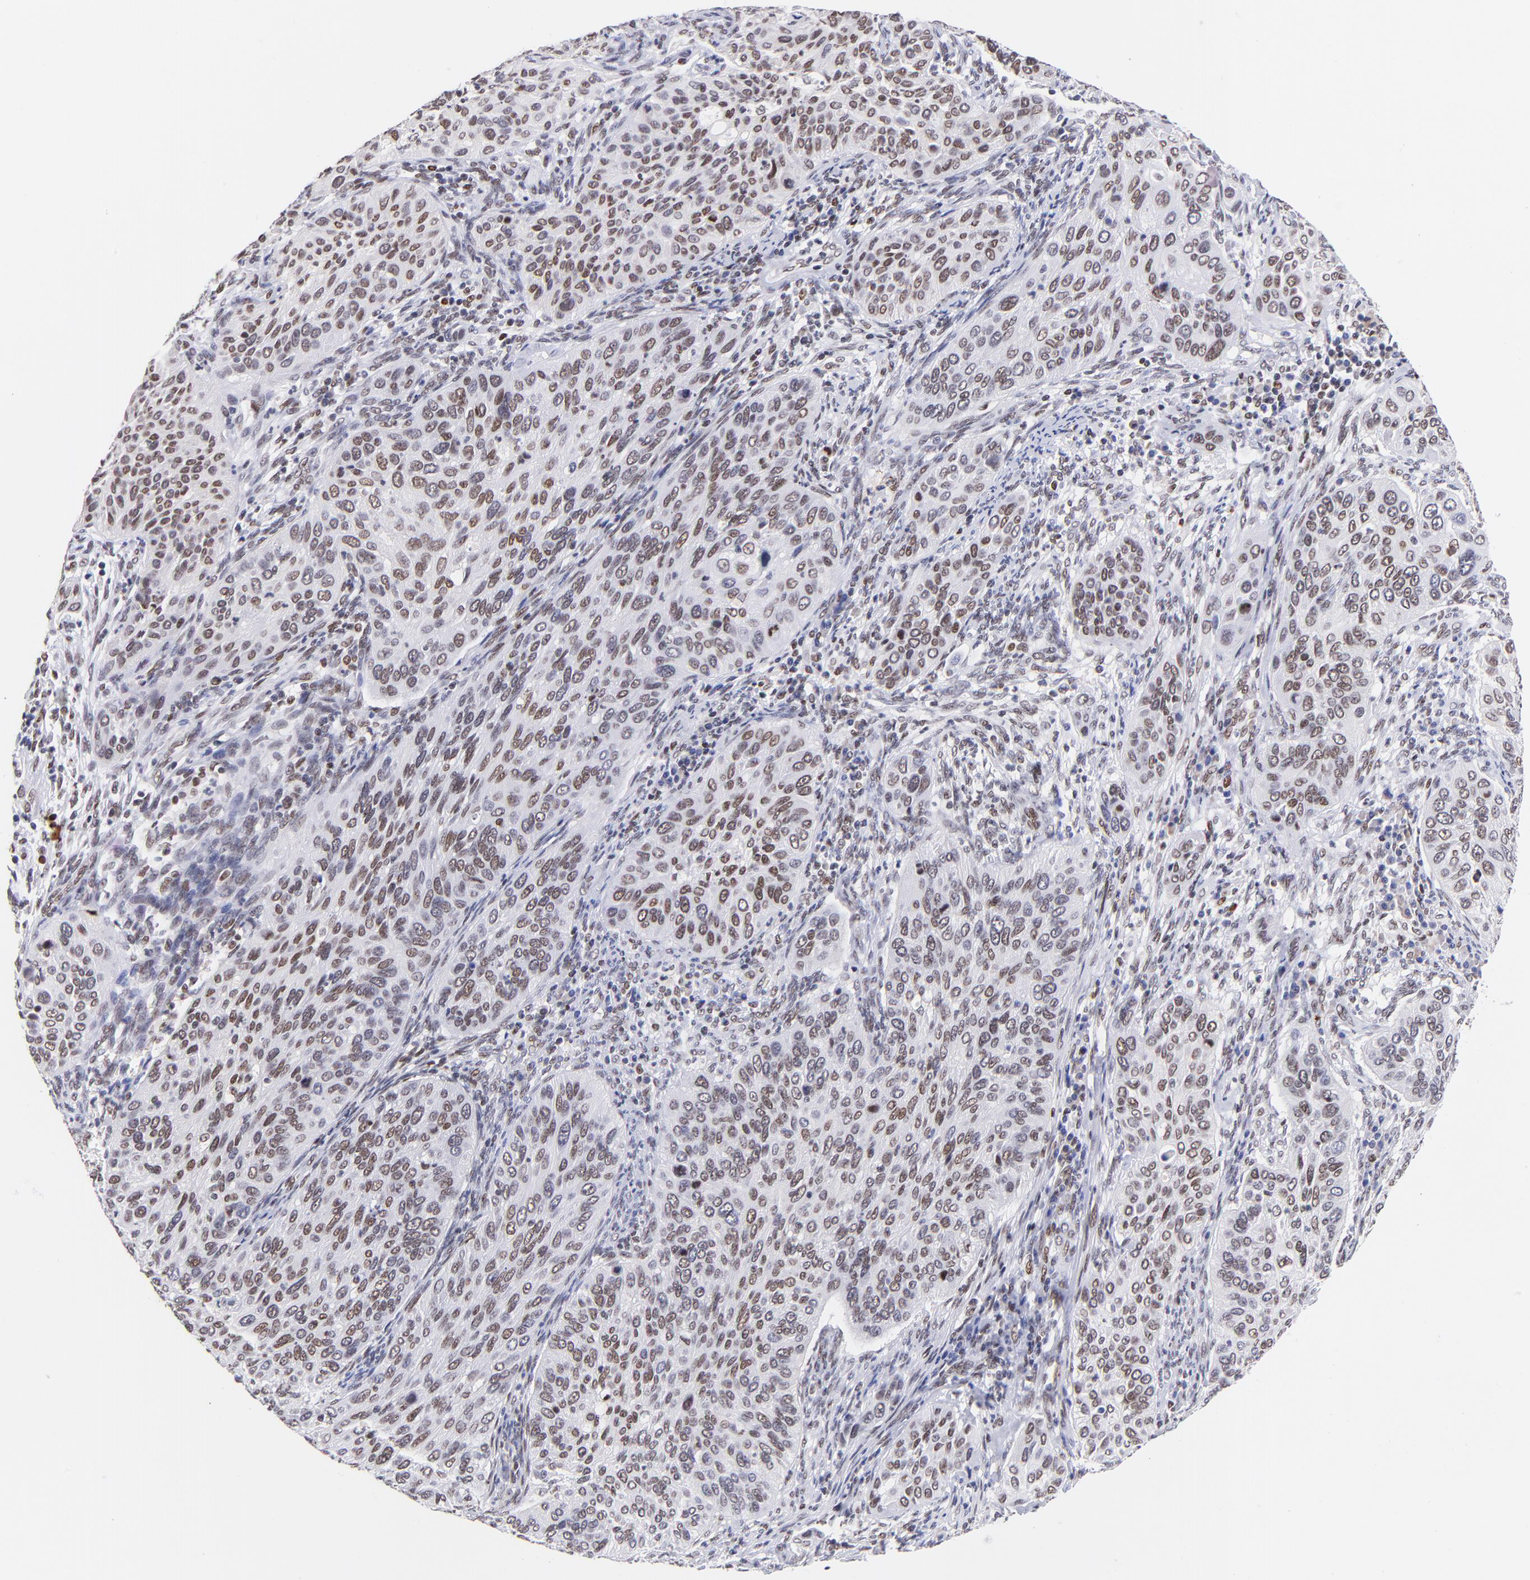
{"staining": {"intensity": "moderate", "quantity": ">75%", "location": "nuclear"}, "tissue": "cervical cancer", "cell_type": "Tumor cells", "image_type": "cancer", "snomed": [{"axis": "morphology", "description": "Squamous cell carcinoma, NOS"}, {"axis": "topography", "description": "Cervix"}], "caption": "Immunohistochemical staining of cervical cancer (squamous cell carcinoma) reveals medium levels of moderate nuclear staining in approximately >75% of tumor cells. The staining is performed using DAB brown chromogen to label protein expression. The nuclei are counter-stained blue using hematoxylin.", "gene": "MIDEAS", "patient": {"sex": "female", "age": 57}}